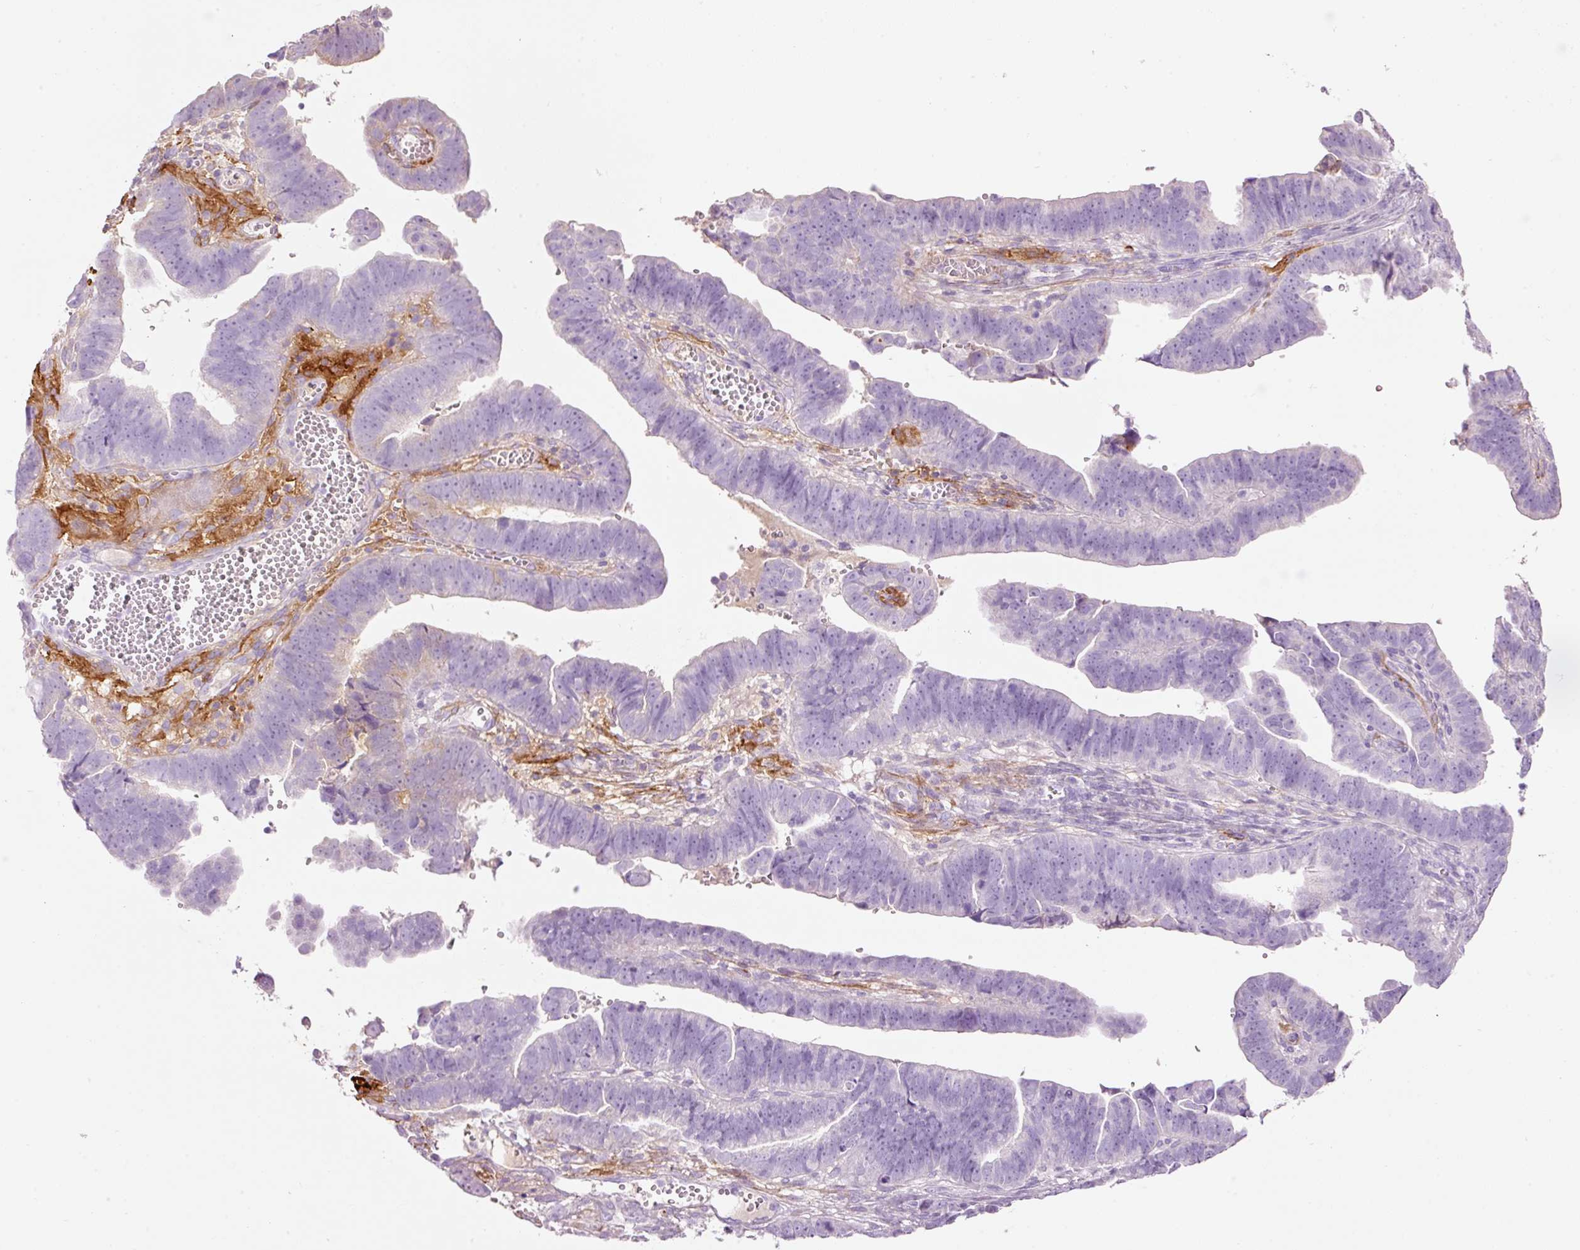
{"staining": {"intensity": "negative", "quantity": "none", "location": "none"}, "tissue": "endometrial cancer", "cell_type": "Tumor cells", "image_type": "cancer", "snomed": [{"axis": "morphology", "description": "Adenocarcinoma, NOS"}, {"axis": "topography", "description": "Endometrium"}], "caption": "There is no significant staining in tumor cells of endometrial cancer. (DAB (3,3'-diaminobenzidine) immunohistochemistry (IHC) visualized using brightfield microscopy, high magnification).", "gene": "MFAP4", "patient": {"sex": "female", "age": 75}}